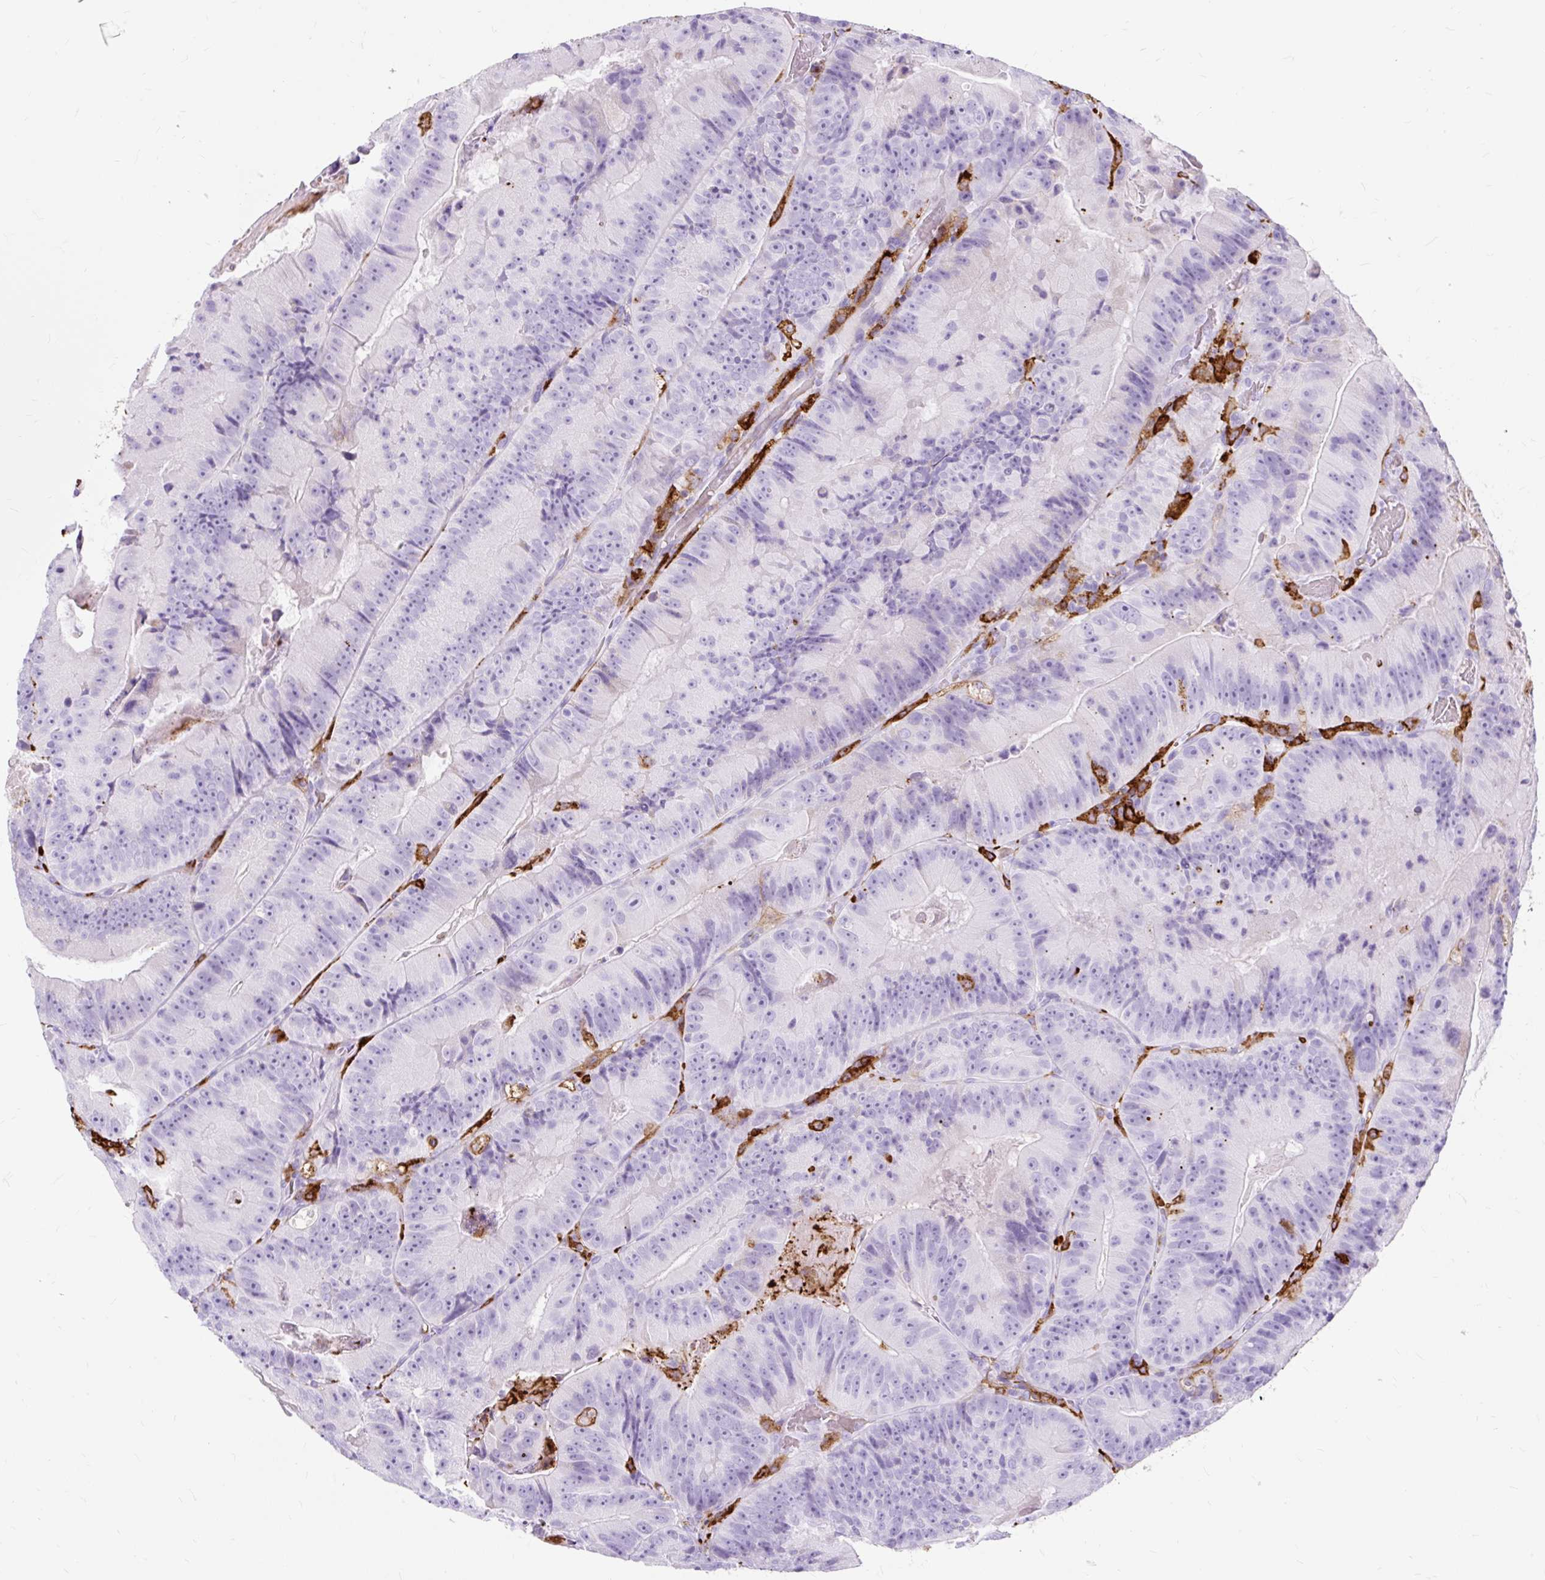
{"staining": {"intensity": "negative", "quantity": "none", "location": "none"}, "tissue": "colorectal cancer", "cell_type": "Tumor cells", "image_type": "cancer", "snomed": [{"axis": "morphology", "description": "Adenocarcinoma, NOS"}, {"axis": "topography", "description": "Colon"}], "caption": "This histopathology image is of colorectal adenocarcinoma stained with IHC to label a protein in brown with the nuclei are counter-stained blue. There is no expression in tumor cells.", "gene": "HLA-DRA", "patient": {"sex": "female", "age": 86}}